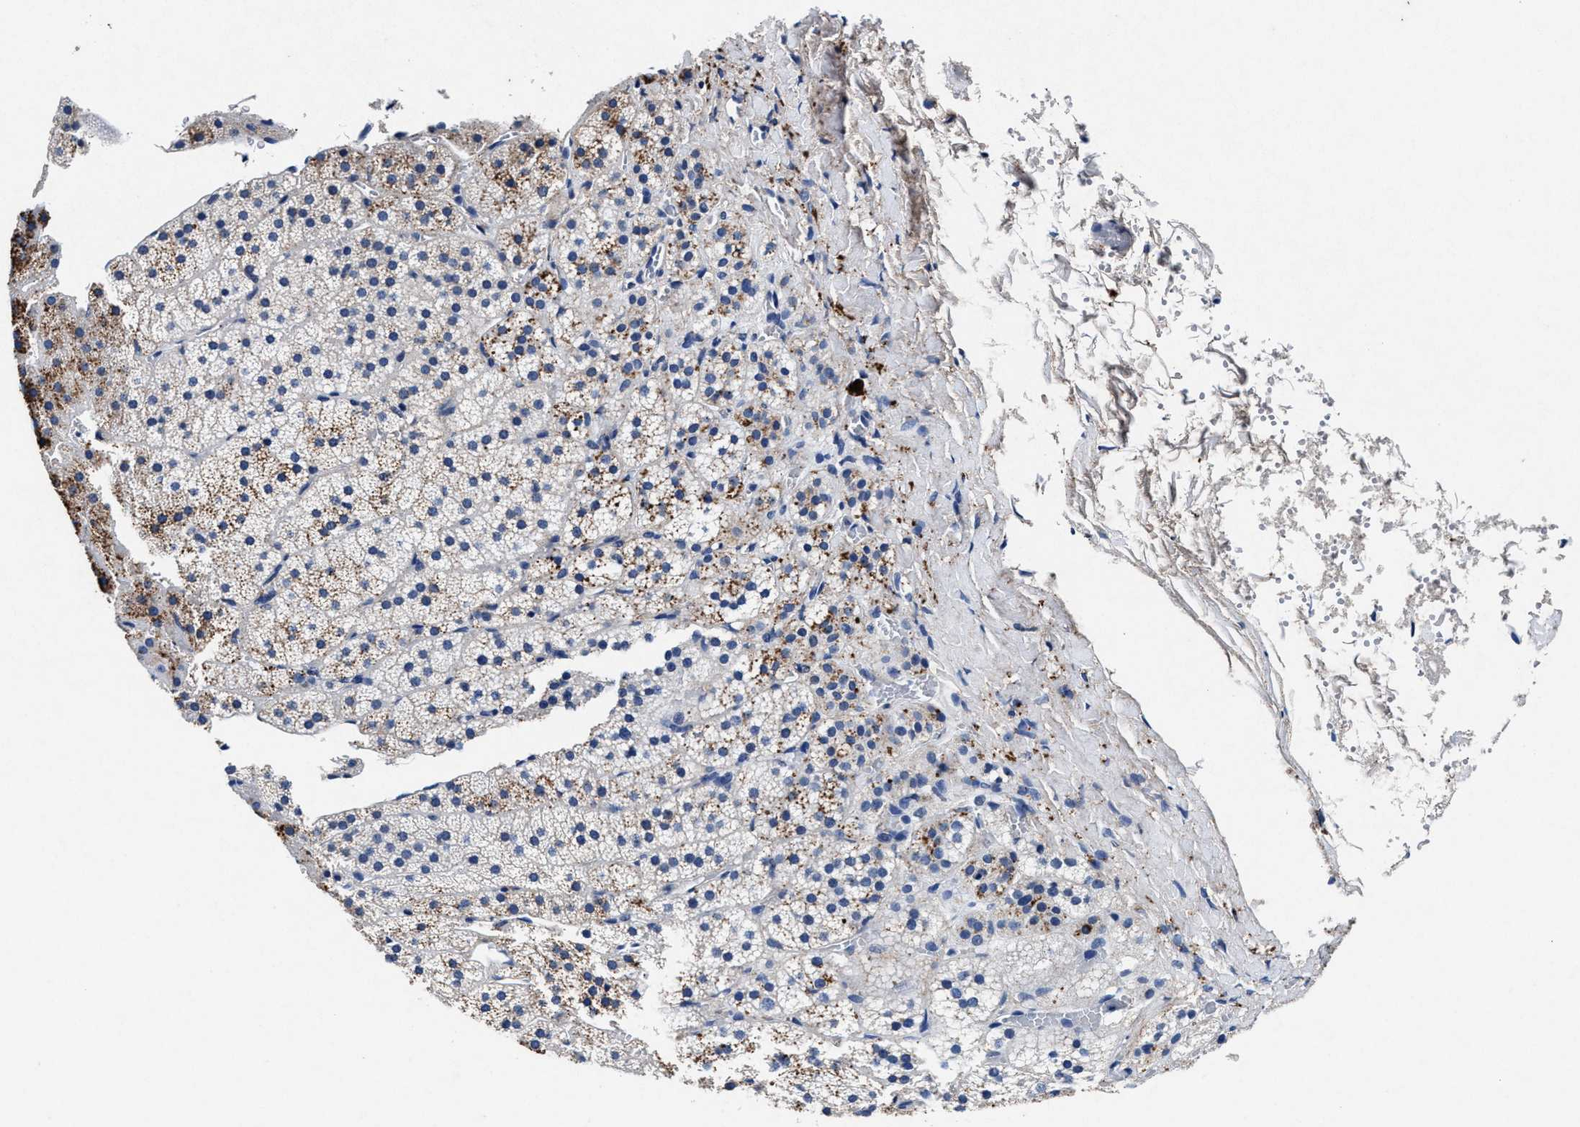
{"staining": {"intensity": "strong", "quantity": "<25%", "location": "cytoplasmic/membranous"}, "tissue": "adrenal gland", "cell_type": "Glandular cells", "image_type": "normal", "snomed": [{"axis": "morphology", "description": "Normal tissue, NOS"}, {"axis": "topography", "description": "Adrenal gland"}], "caption": "The histopathology image exhibits immunohistochemical staining of unremarkable adrenal gland. There is strong cytoplasmic/membranous positivity is seen in about <25% of glandular cells.", "gene": "SLC8A1", "patient": {"sex": "female", "age": 44}}